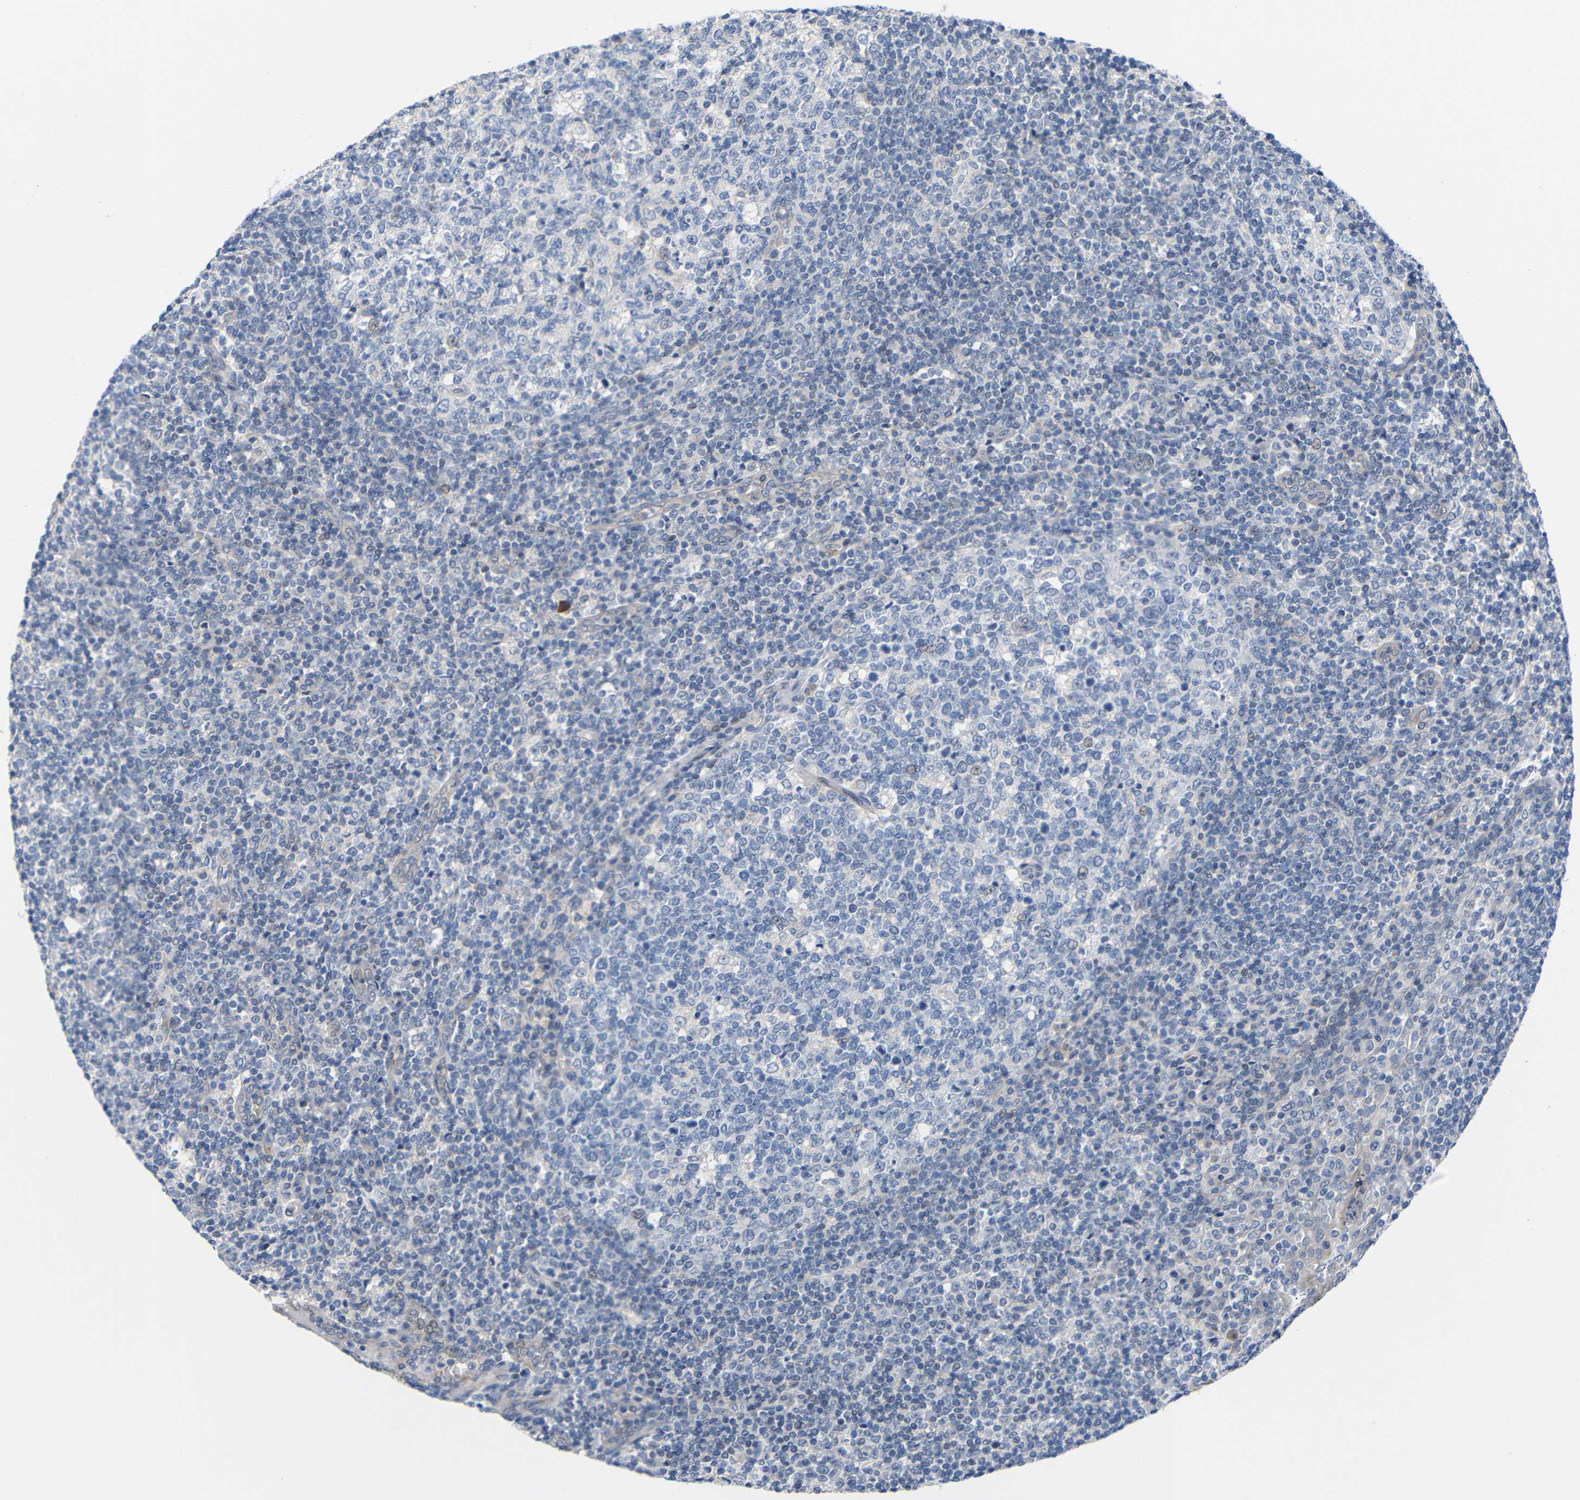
{"staining": {"intensity": "negative", "quantity": "none", "location": "none"}, "tissue": "tonsil", "cell_type": "Germinal center cells", "image_type": "normal", "snomed": [{"axis": "morphology", "description": "Normal tissue, NOS"}, {"axis": "topography", "description": "Tonsil"}], "caption": "The image shows no significant staining in germinal center cells of tonsil.", "gene": "CMTM1", "patient": {"sex": "female", "age": 19}}